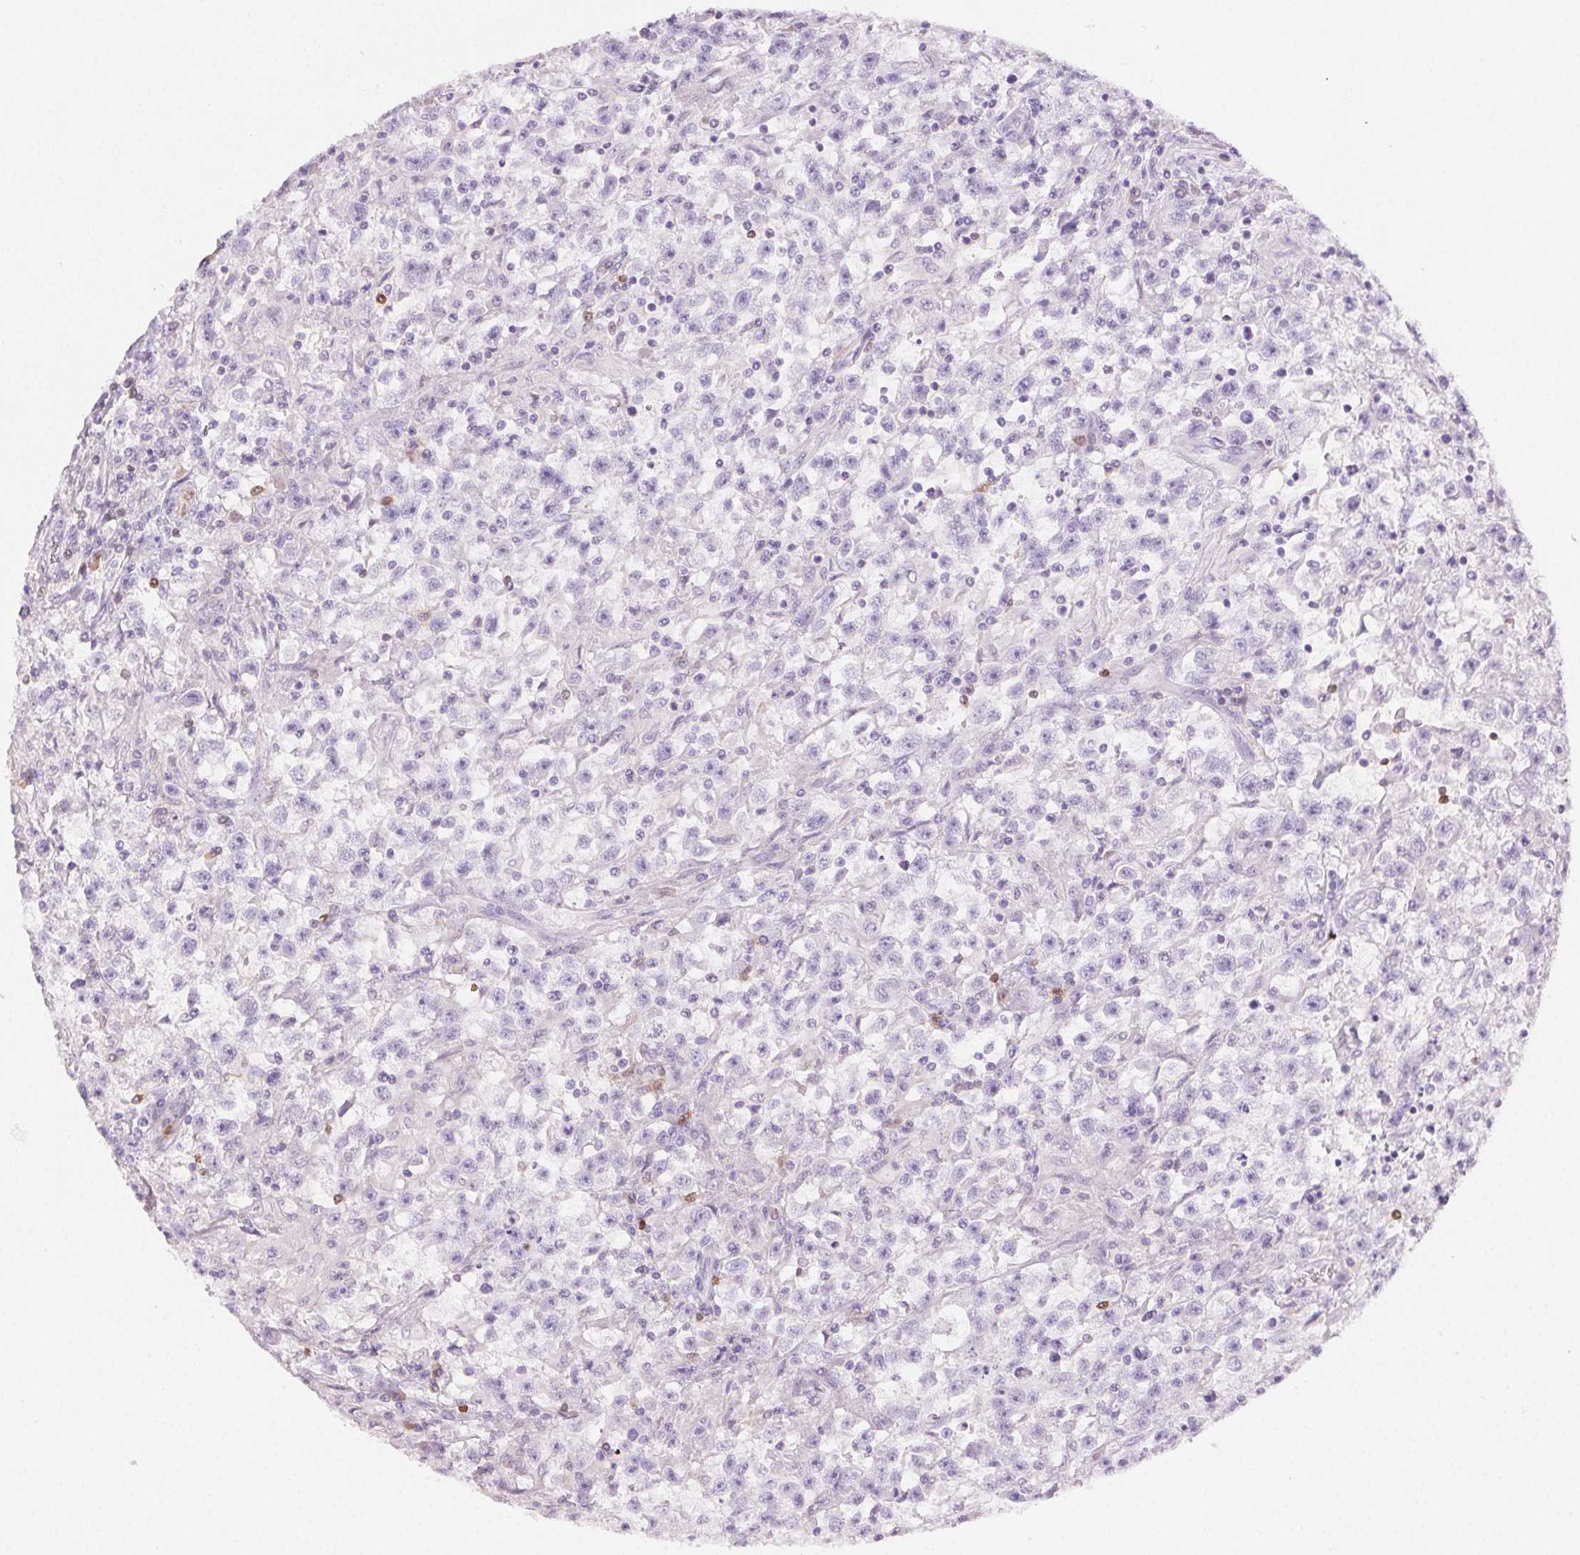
{"staining": {"intensity": "negative", "quantity": "none", "location": "none"}, "tissue": "testis cancer", "cell_type": "Tumor cells", "image_type": "cancer", "snomed": [{"axis": "morphology", "description": "Seminoma, NOS"}, {"axis": "topography", "description": "Testis"}], "caption": "Tumor cells are negative for protein expression in human testis cancer.", "gene": "TMEM45A", "patient": {"sex": "male", "age": 31}}